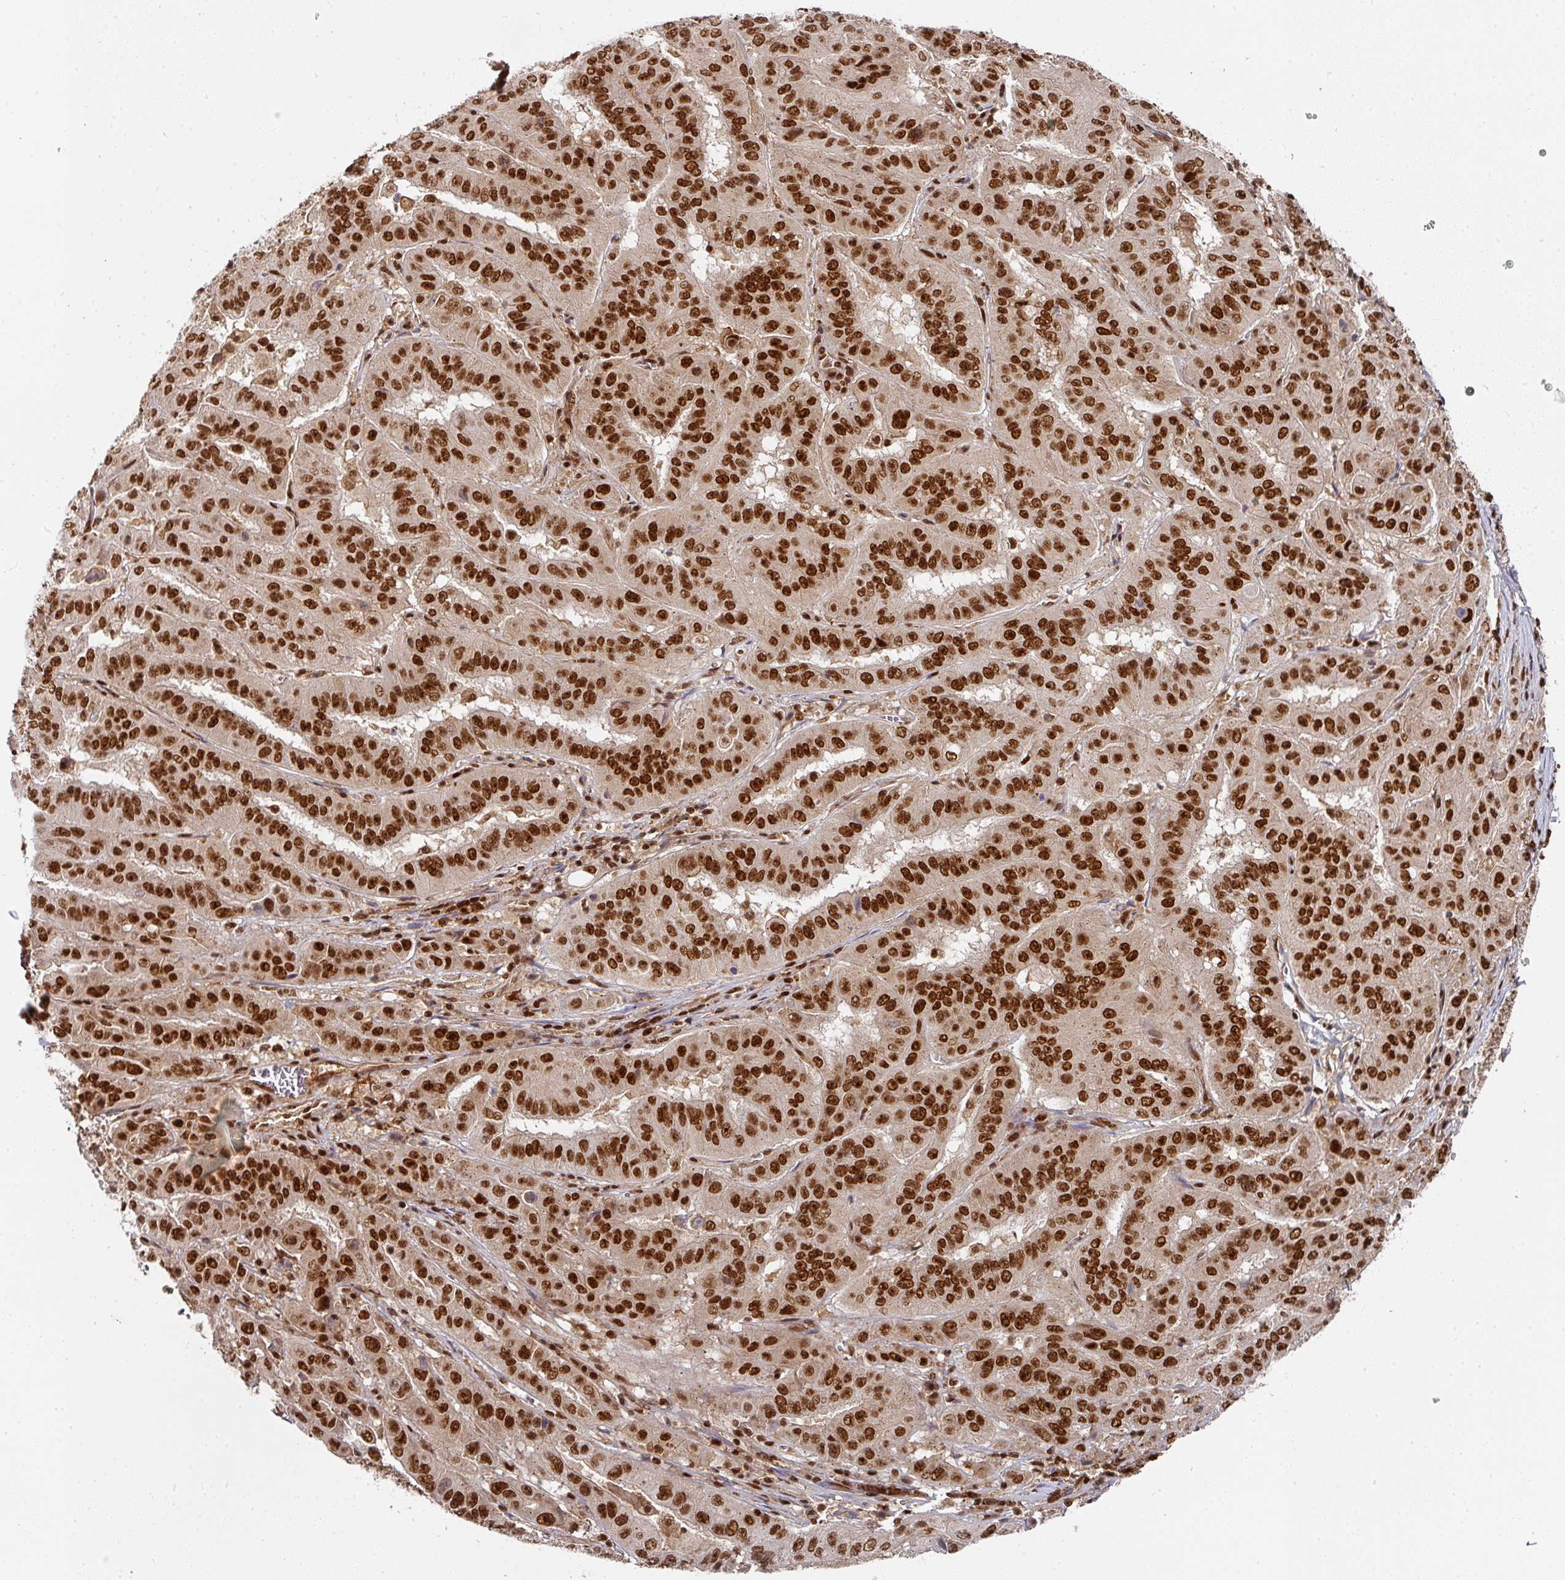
{"staining": {"intensity": "strong", "quantity": ">75%", "location": "nuclear"}, "tissue": "pancreatic cancer", "cell_type": "Tumor cells", "image_type": "cancer", "snomed": [{"axis": "morphology", "description": "Adenocarcinoma, NOS"}, {"axis": "topography", "description": "Pancreas"}], "caption": "About >75% of tumor cells in pancreatic cancer exhibit strong nuclear protein staining as visualized by brown immunohistochemical staining.", "gene": "DIDO1", "patient": {"sex": "male", "age": 63}}